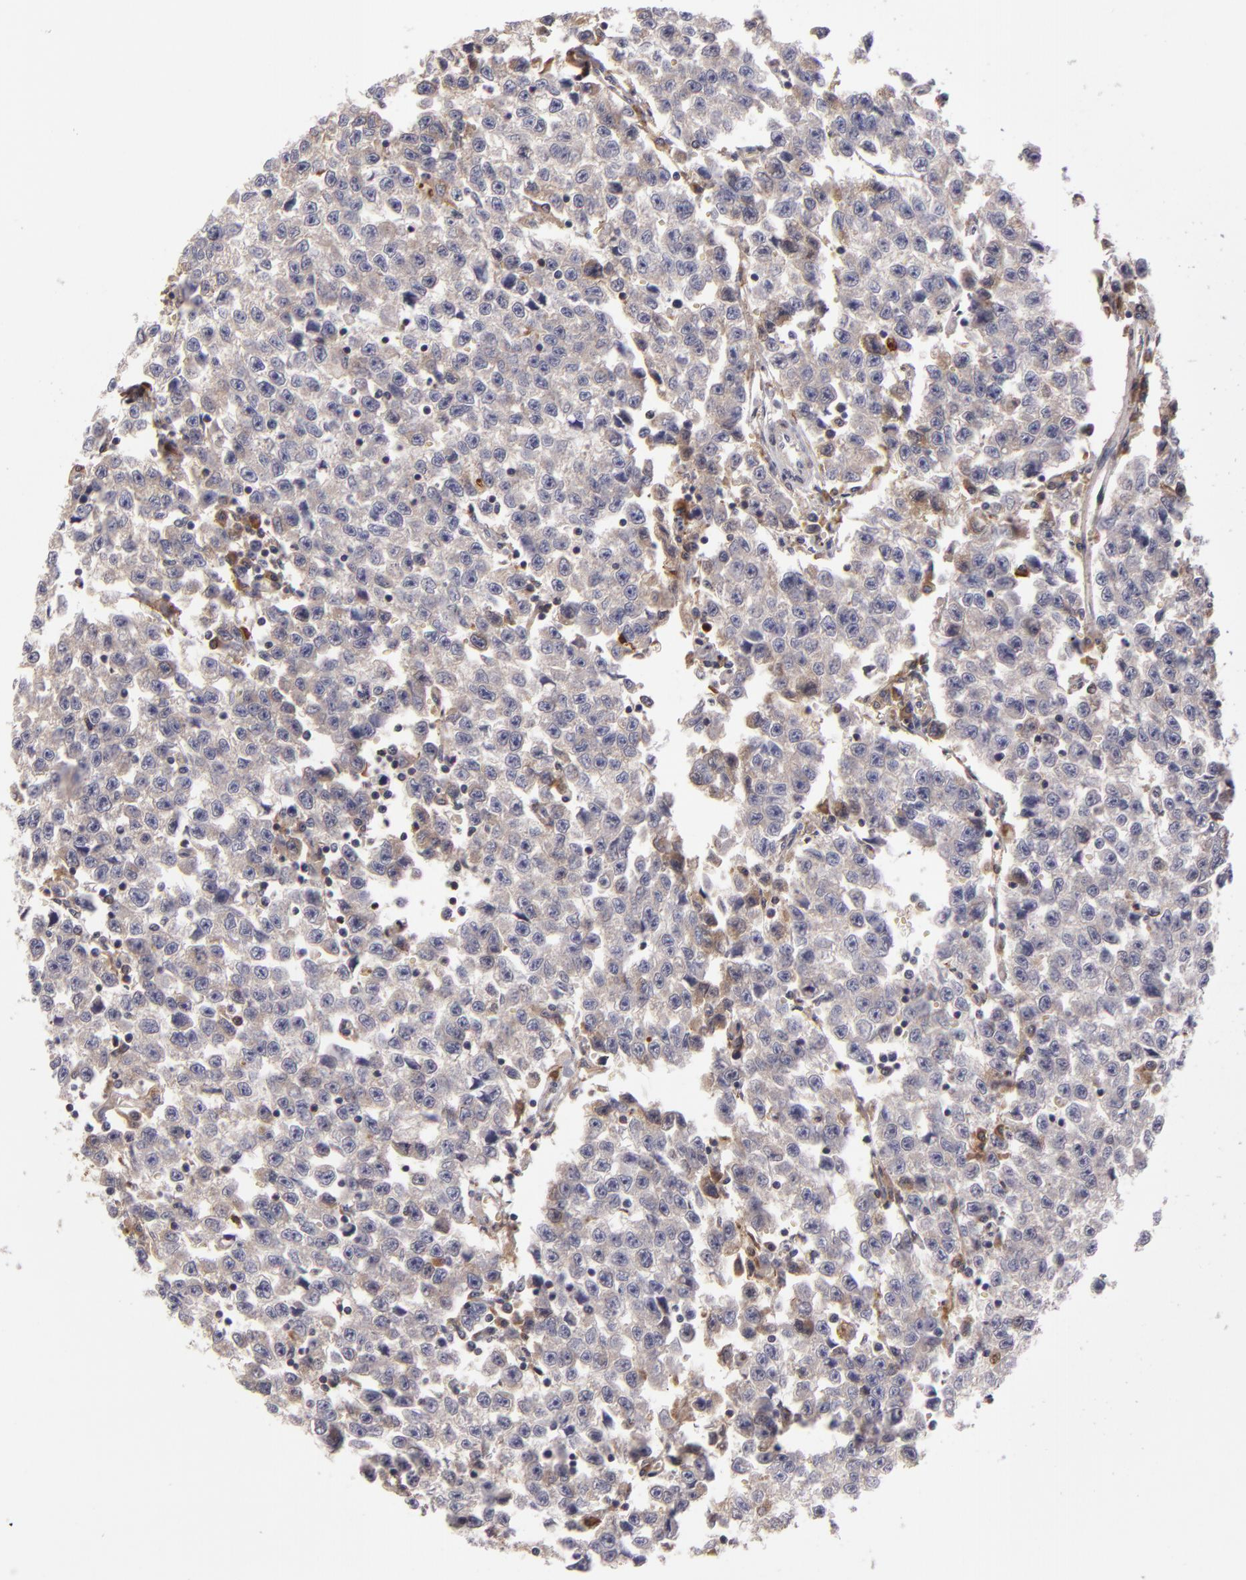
{"staining": {"intensity": "weak", "quantity": ">75%", "location": "cytoplasmic/membranous"}, "tissue": "testis cancer", "cell_type": "Tumor cells", "image_type": "cancer", "snomed": [{"axis": "morphology", "description": "Seminoma, NOS"}, {"axis": "topography", "description": "Testis"}], "caption": "Weak cytoplasmic/membranous protein expression is seen in about >75% of tumor cells in testis cancer. The protein of interest is shown in brown color, while the nuclei are stained blue.", "gene": "CFB", "patient": {"sex": "male", "age": 35}}